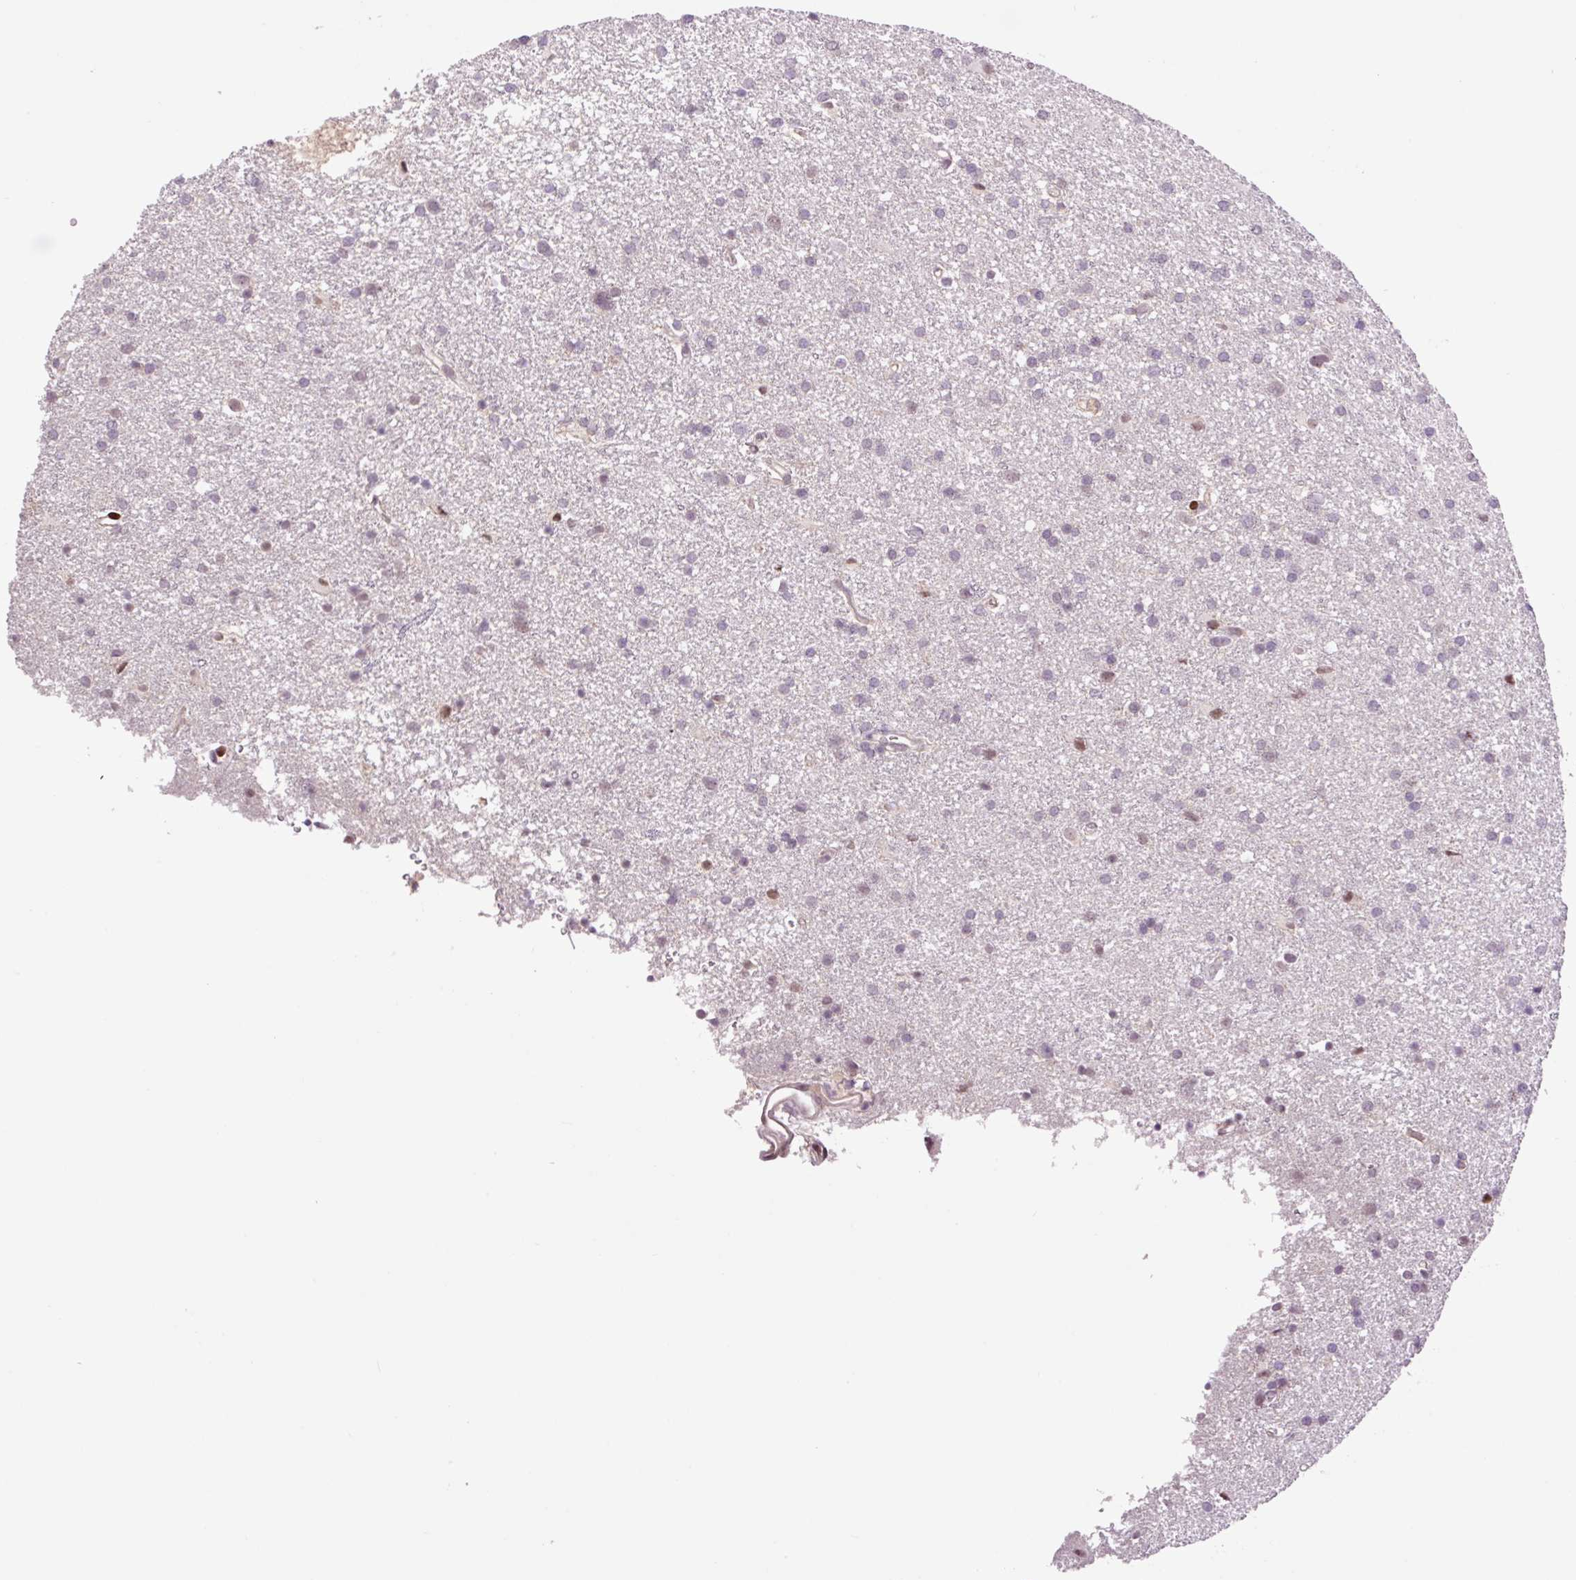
{"staining": {"intensity": "negative", "quantity": "none", "location": "none"}, "tissue": "glioma", "cell_type": "Tumor cells", "image_type": "cancer", "snomed": [{"axis": "morphology", "description": "Glioma, malignant, Low grade"}, {"axis": "topography", "description": "Brain"}], "caption": "High power microscopy image of an immunohistochemistry image of malignant low-grade glioma, revealing no significant staining in tumor cells. (Immunohistochemistry (ihc), brightfield microscopy, high magnification).", "gene": "DPPA4", "patient": {"sex": "female", "age": 32}}